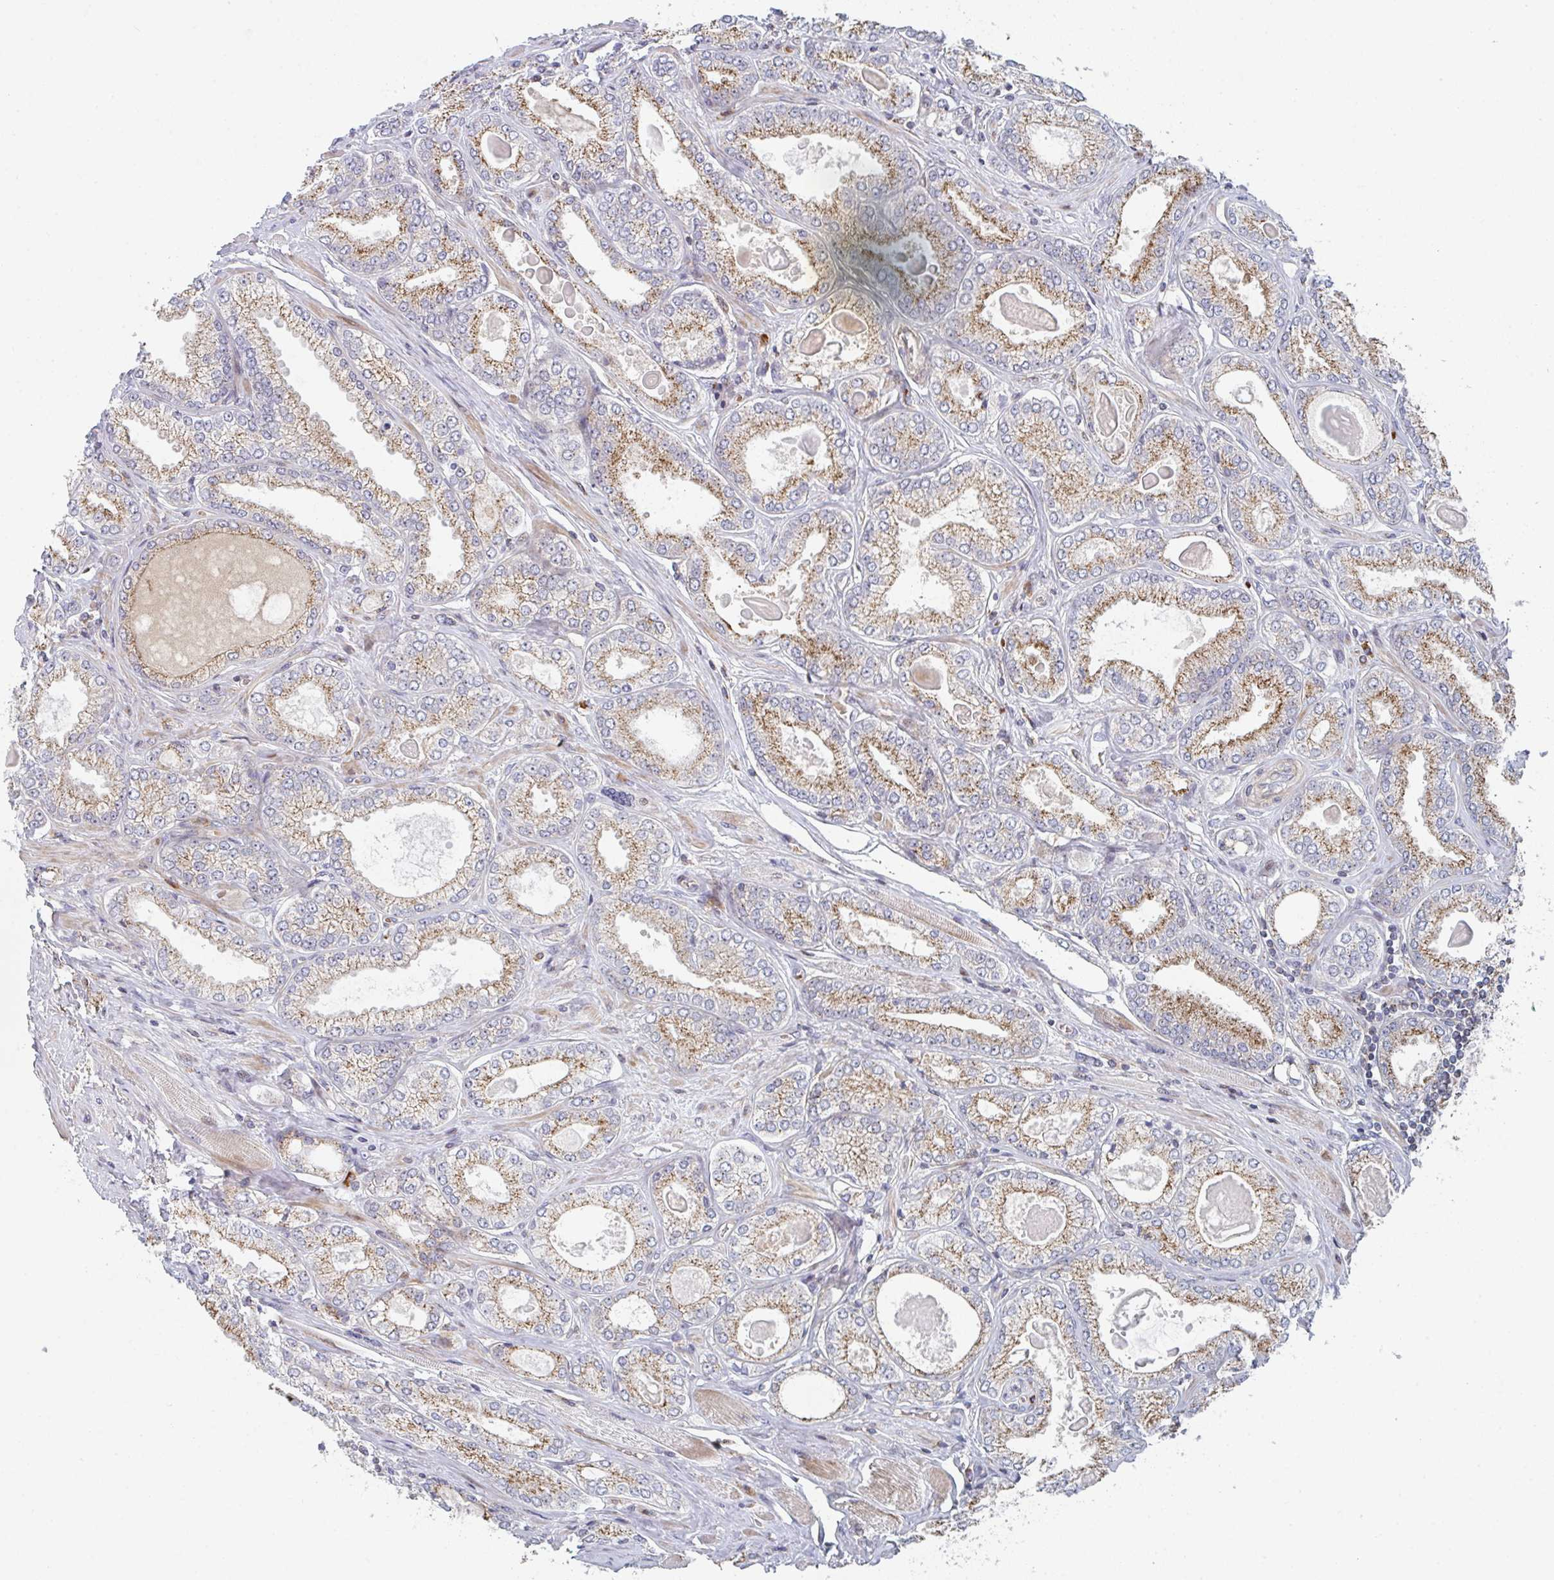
{"staining": {"intensity": "moderate", "quantity": ">75%", "location": "cytoplasmic/membranous"}, "tissue": "prostate cancer", "cell_type": "Tumor cells", "image_type": "cancer", "snomed": [{"axis": "morphology", "description": "Adenocarcinoma, High grade"}, {"axis": "topography", "description": "Prostate"}], "caption": "Protein expression analysis of prostate high-grade adenocarcinoma shows moderate cytoplasmic/membranous positivity in approximately >75% of tumor cells.", "gene": "ZNF644", "patient": {"sex": "male", "age": 68}}